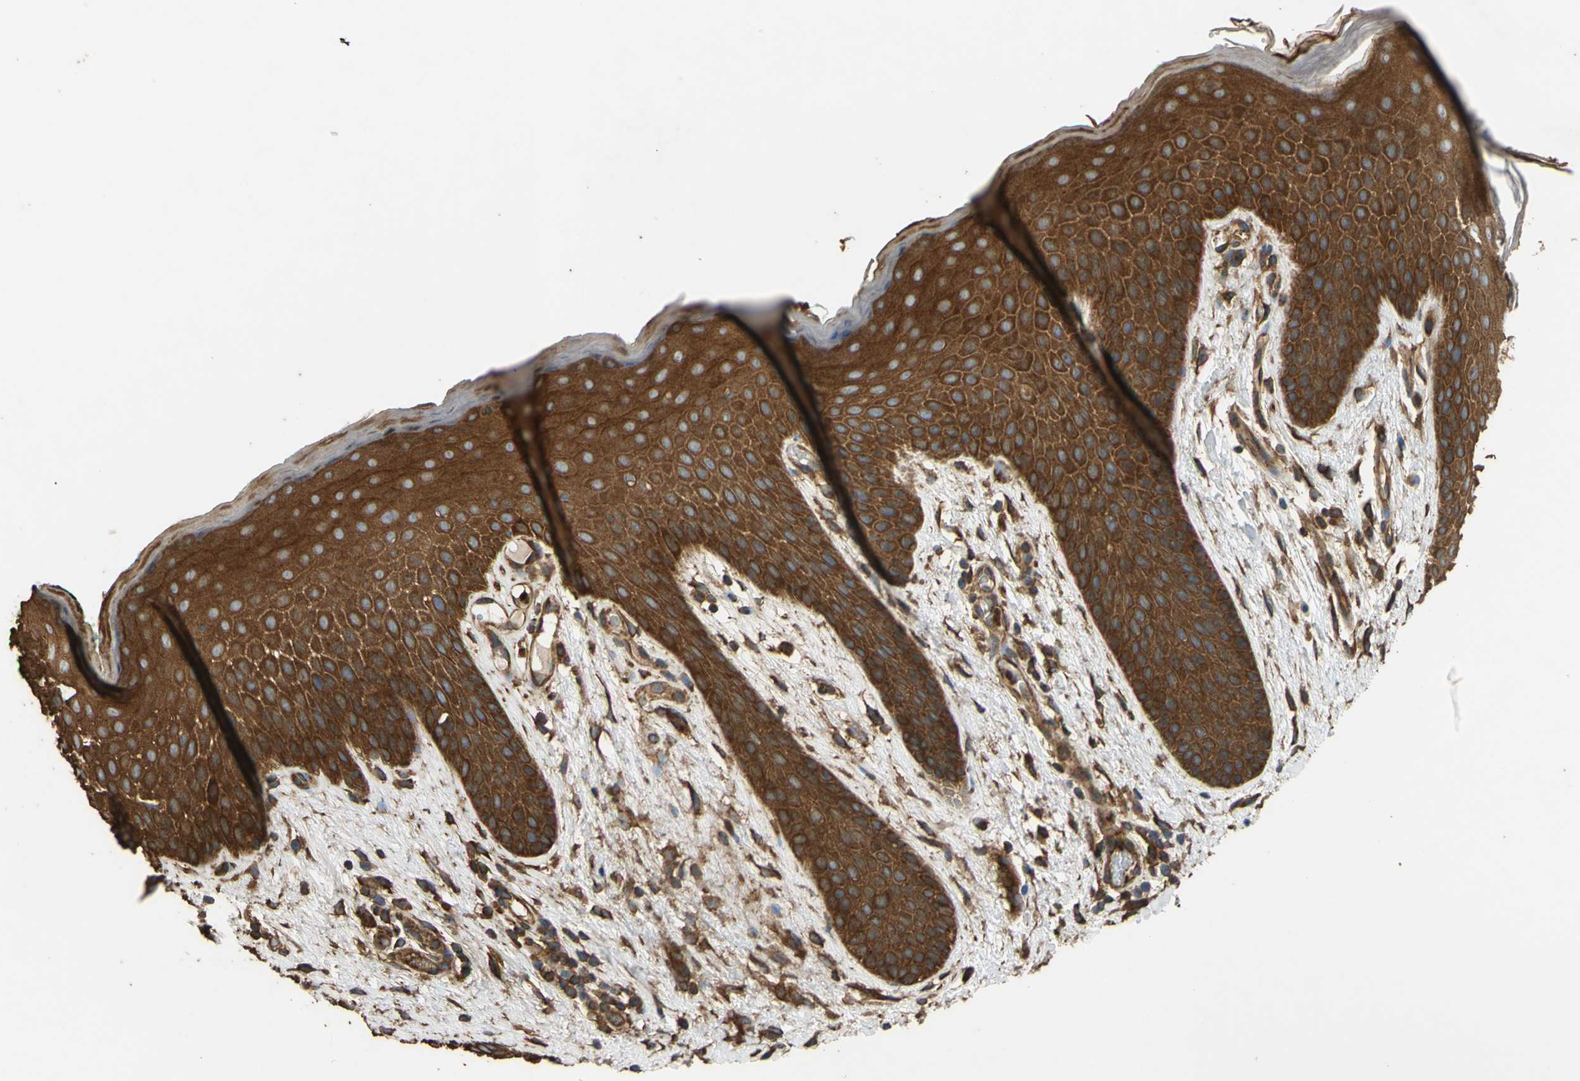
{"staining": {"intensity": "strong", "quantity": ">75%", "location": "cytoplasmic/membranous"}, "tissue": "skin", "cell_type": "Epidermal cells", "image_type": "normal", "snomed": [{"axis": "morphology", "description": "Normal tissue, NOS"}, {"axis": "topography", "description": "Anal"}], "caption": "Benign skin was stained to show a protein in brown. There is high levels of strong cytoplasmic/membranous staining in about >75% of epidermal cells. (brown staining indicates protein expression, while blue staining denotes nuclei).", "gene": "CTTN", "patient": {"sex": "male", "age": 74}}